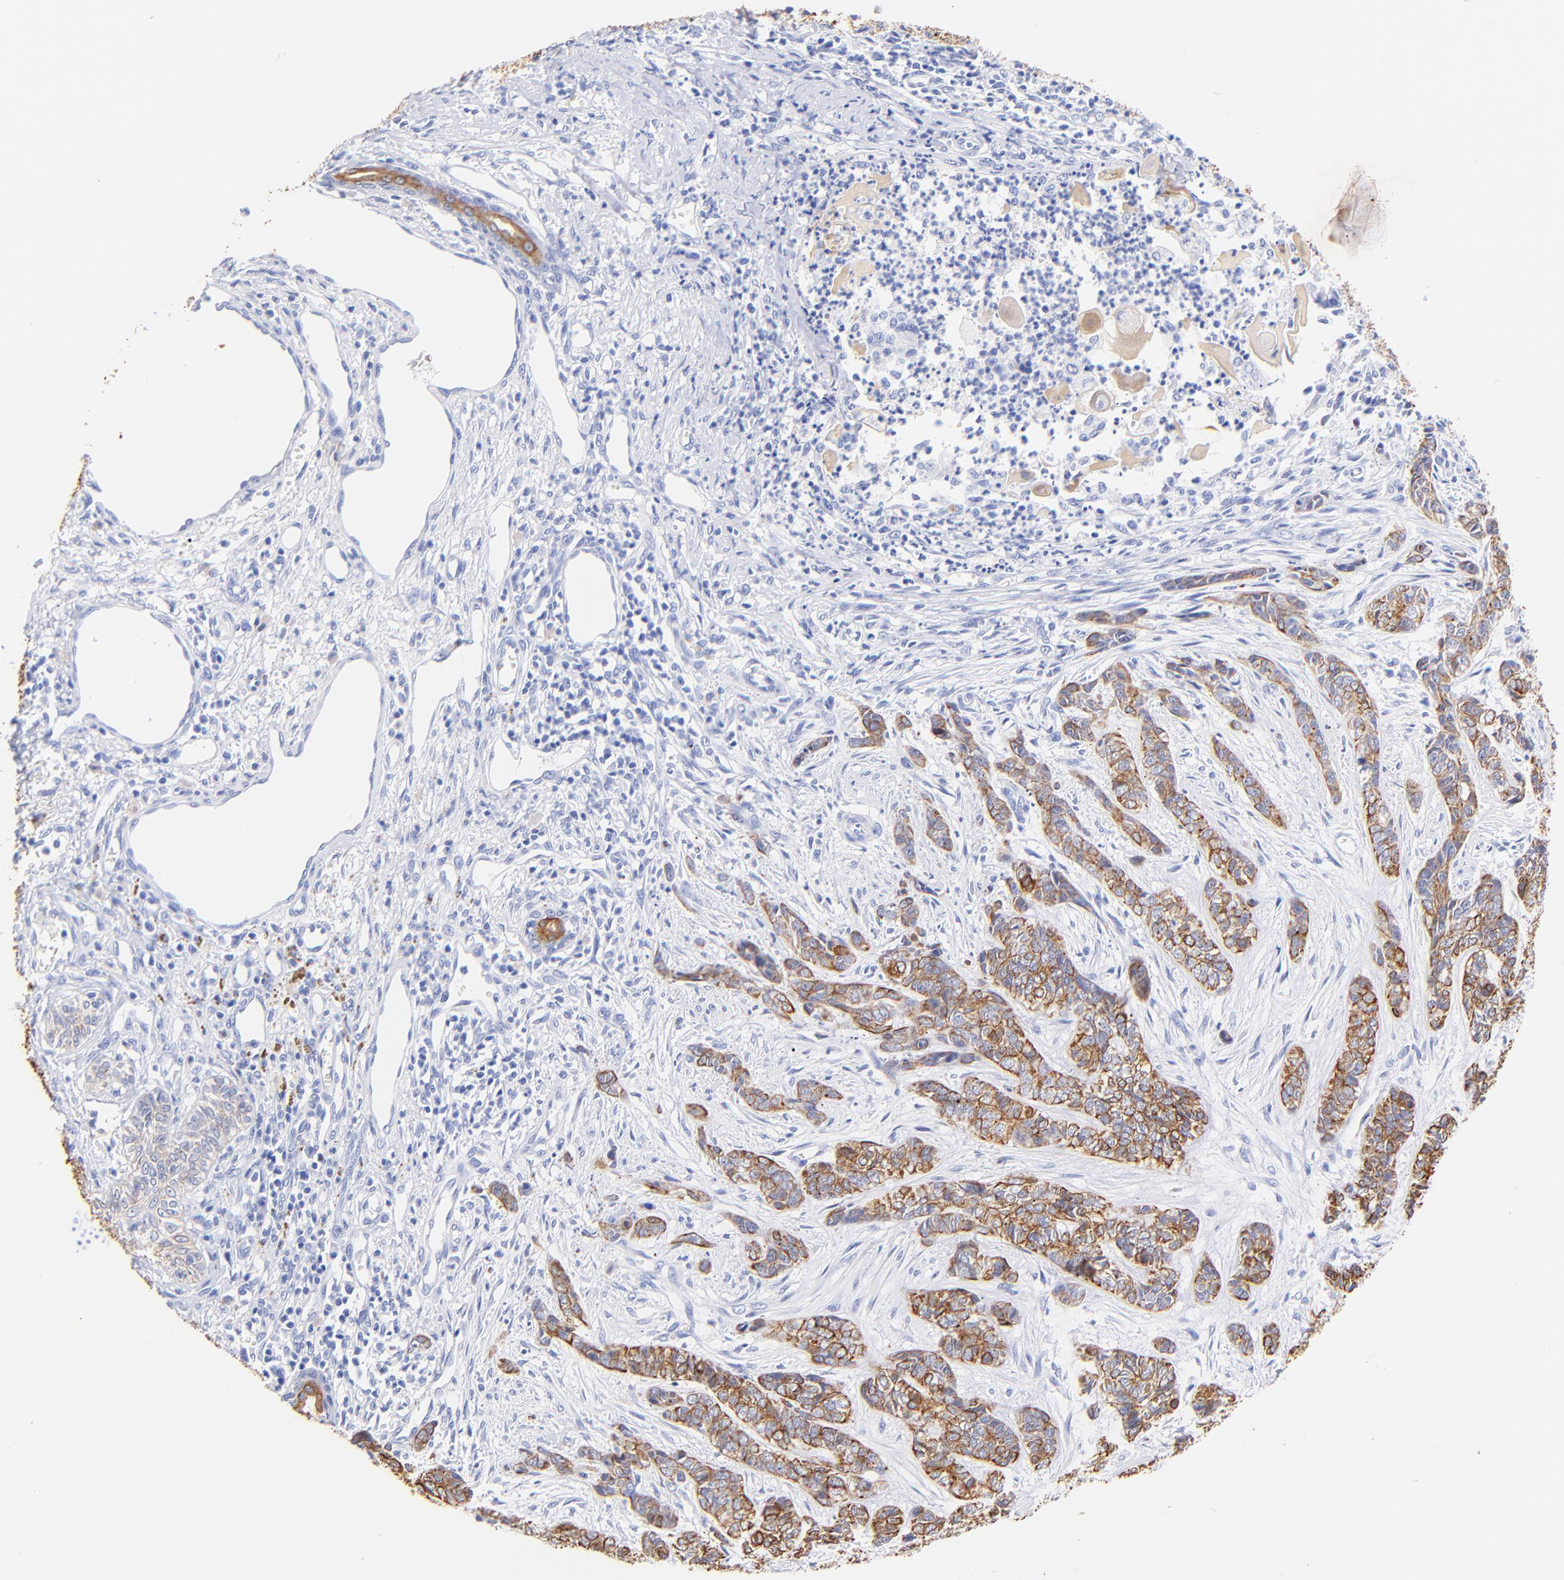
{"staining": {"intensity": "moderate", "quantity": "25%-75%", "location": "cytoplasmic/membranous"}, "tissue": "skin cancer", "cell_type": "Tumor cells", "image_type": "cancer", "snomed": [{"axis": "morphology", "description": "Basal cell carcinoma"}, {"axis": "topography", "description": "Skin"}], "caption": "DAB immunohistochemical staining of skin basal cell carcinoma reveals moderate cytoplasmic/membranous protein staining in about 25%-75% of tumor cells.", "gene": "KRT19", "patient": {"sex": "female", "age": 64}}